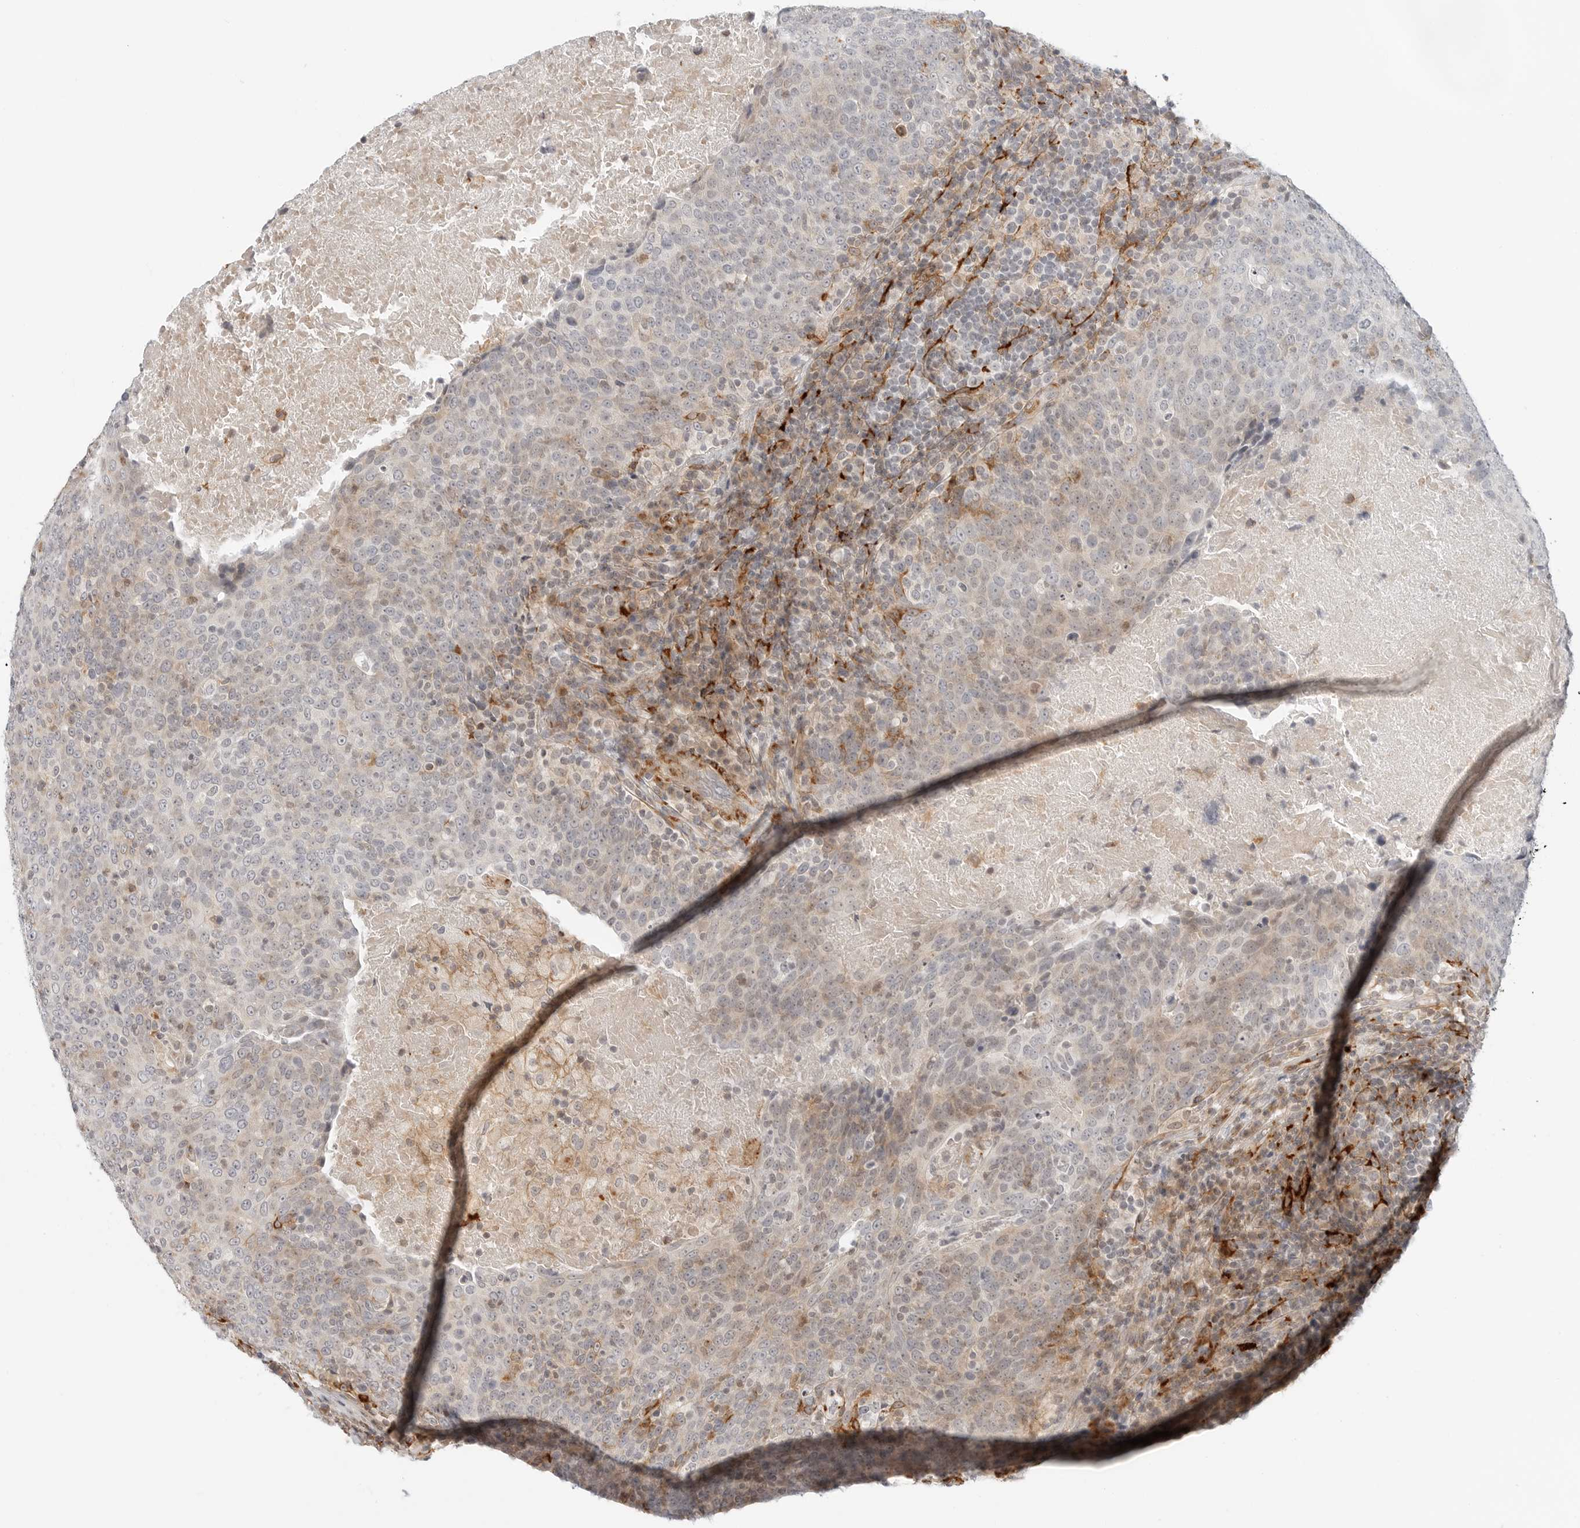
{"staining": {"intensity": "weak", "quantity": "25%-75%", "location": "cytoplasmic/membranous"}, "tissue": "head and neck cancer", "cell_type": "Tumor cells", "image_type": "cancer", "snomed": [{"axis": "morphology", "description": "Squamous cell carcinoma, NOS"}, {"axis": "morphology", "description": "Squamous cell carcinoma, metastatic, NOS"}, {"axis": "topography", "description": "Lymph node"}, {"axis": "topography", "description": "Head-Neck"}], "caption": "High-magnification brightfield microscopy of head and neck cancer (metastatic squamous cell carcinoma) stained with DAB (brown) and counterstained with hematoxylin (blue). tumor cells exhibit weak cytoplasmic/membranous staining is seen in about25%-75% of cells.", "gene": "C1QTNF1", "patient": {"sex": "male", "age": 62}}